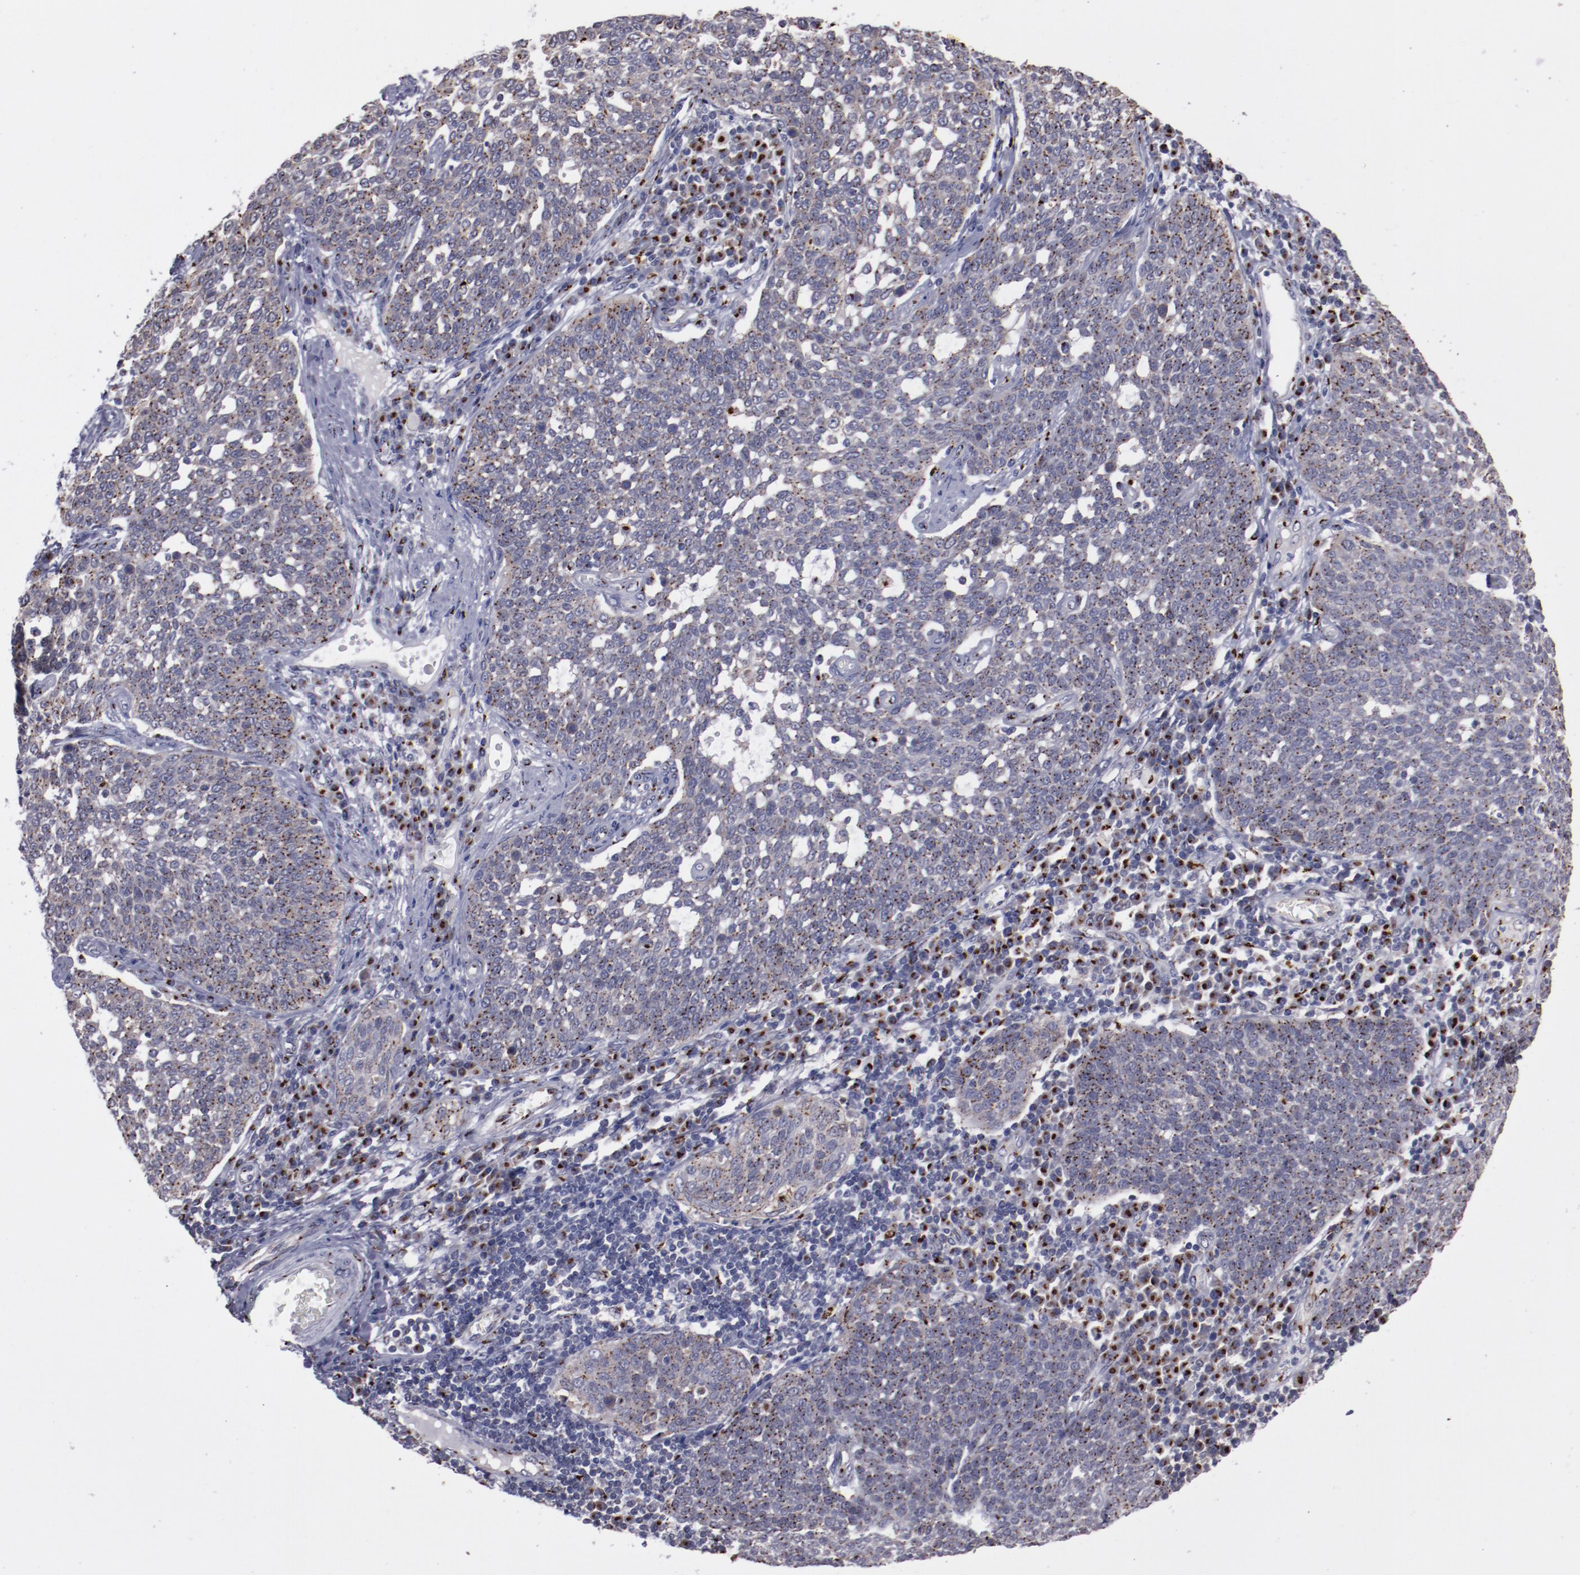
{"staining": {"intensity": "strong", "quantity": ">75%", "location": "cytoplasmic/membranous"}, "tissue": "cervical cancer", "cell_type": "Tumor cells", "image_type": "cancer", "snomed": [{"axis": "morphology", "description": "Squamous cell carcinoma, NOS"}, {"axis": "topography", "description": "Cervix"}], "caption": "Cervical squamous cell carcinoma stained with DAB immunohistochemistry (IHC) reveals high levels of strong cytoplasmic/membranous staining in approximately >75% of tumor cells.", "gene": "GOLIM4", "patient": {"sex": "female", "age": 34}}